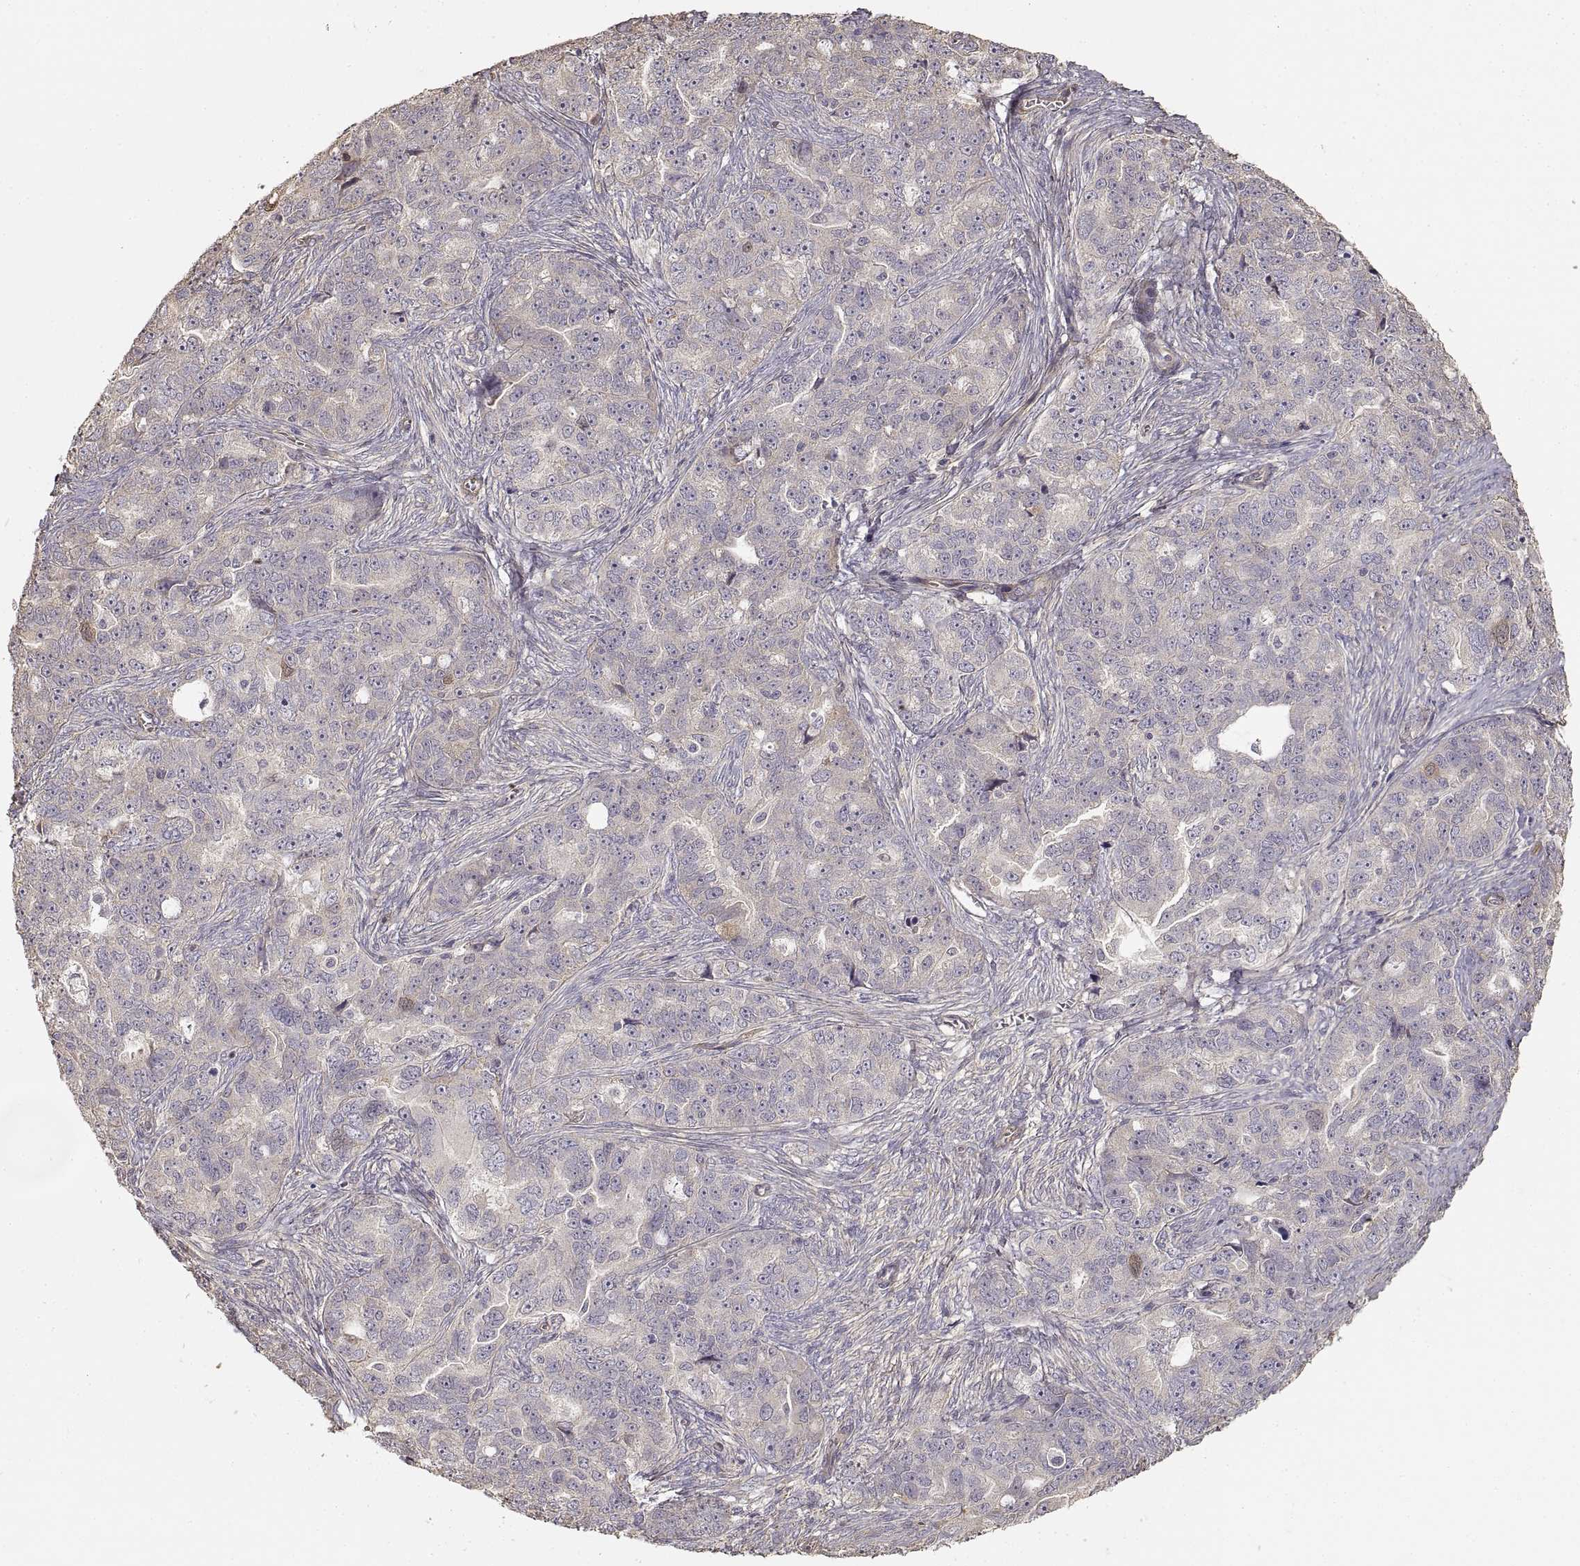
{"staining": {"intensity": "negative", "quantity": "none", "location": "none"}, "tissue": "ovarian cancer", "cell_type": "Tumor cells", "image_type": "cancer", "snomed": [{"axis": "morphology", "description": "Cystadenocarcinoma, serous, NOS"}, {"axis": "topography", "description": "Ovary"}], "caption": "Immunohistochemical staining of human ovarian serous cystadenocarcinoma reveals no significant staining in tumor cells. (Brightfield microscopy of DAB (3,3'-diaminobenzidine) immunohistochemistry at high magnification).", "gene": "LAMA4", "patient": {"sex": "female", "age": 51}}